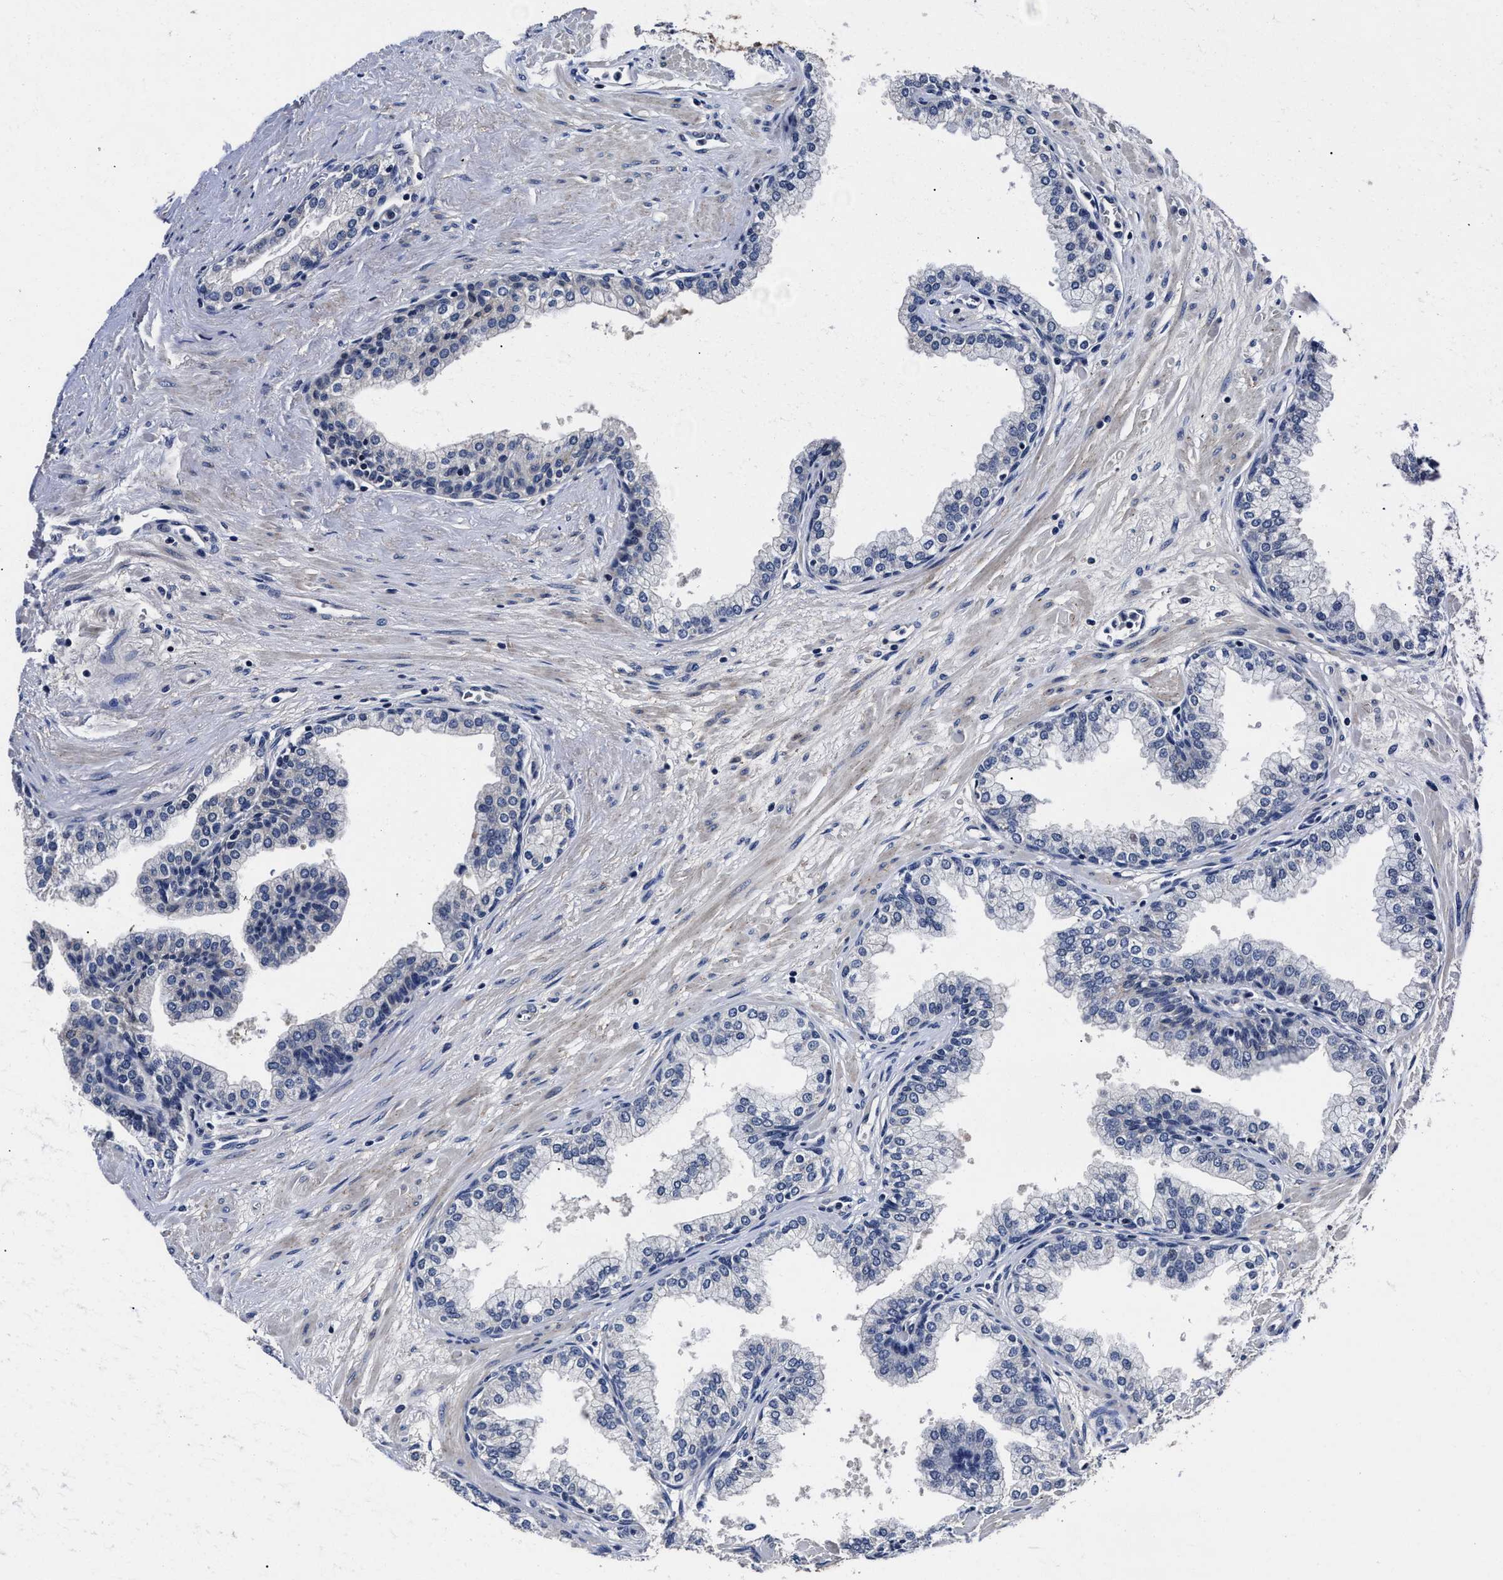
{"staining": {"intensity": "negative", "quantity": "none", "location": "none"}, "tissue": "prostate", "cell_type": "Glandular cells", "image_type": "normal", "snomed": [{"axis": "morphology", "description": "Normal tissue, NOS"}, {"axis": "morphology", "description": "Urothelial carcinoma, Low grade"}, {"axis": "topography", "description": "Urinary bladder"}, {"axis": "topography", "description": "Prostate"}], "caption": "Immunohistochemistry (IHC) image of unremarkable human prostate stained for a protein (brown), which shows no expression in glandular cells.", "gene": "OLFML2A", "patient": {"sex": "male", "age": 60}}